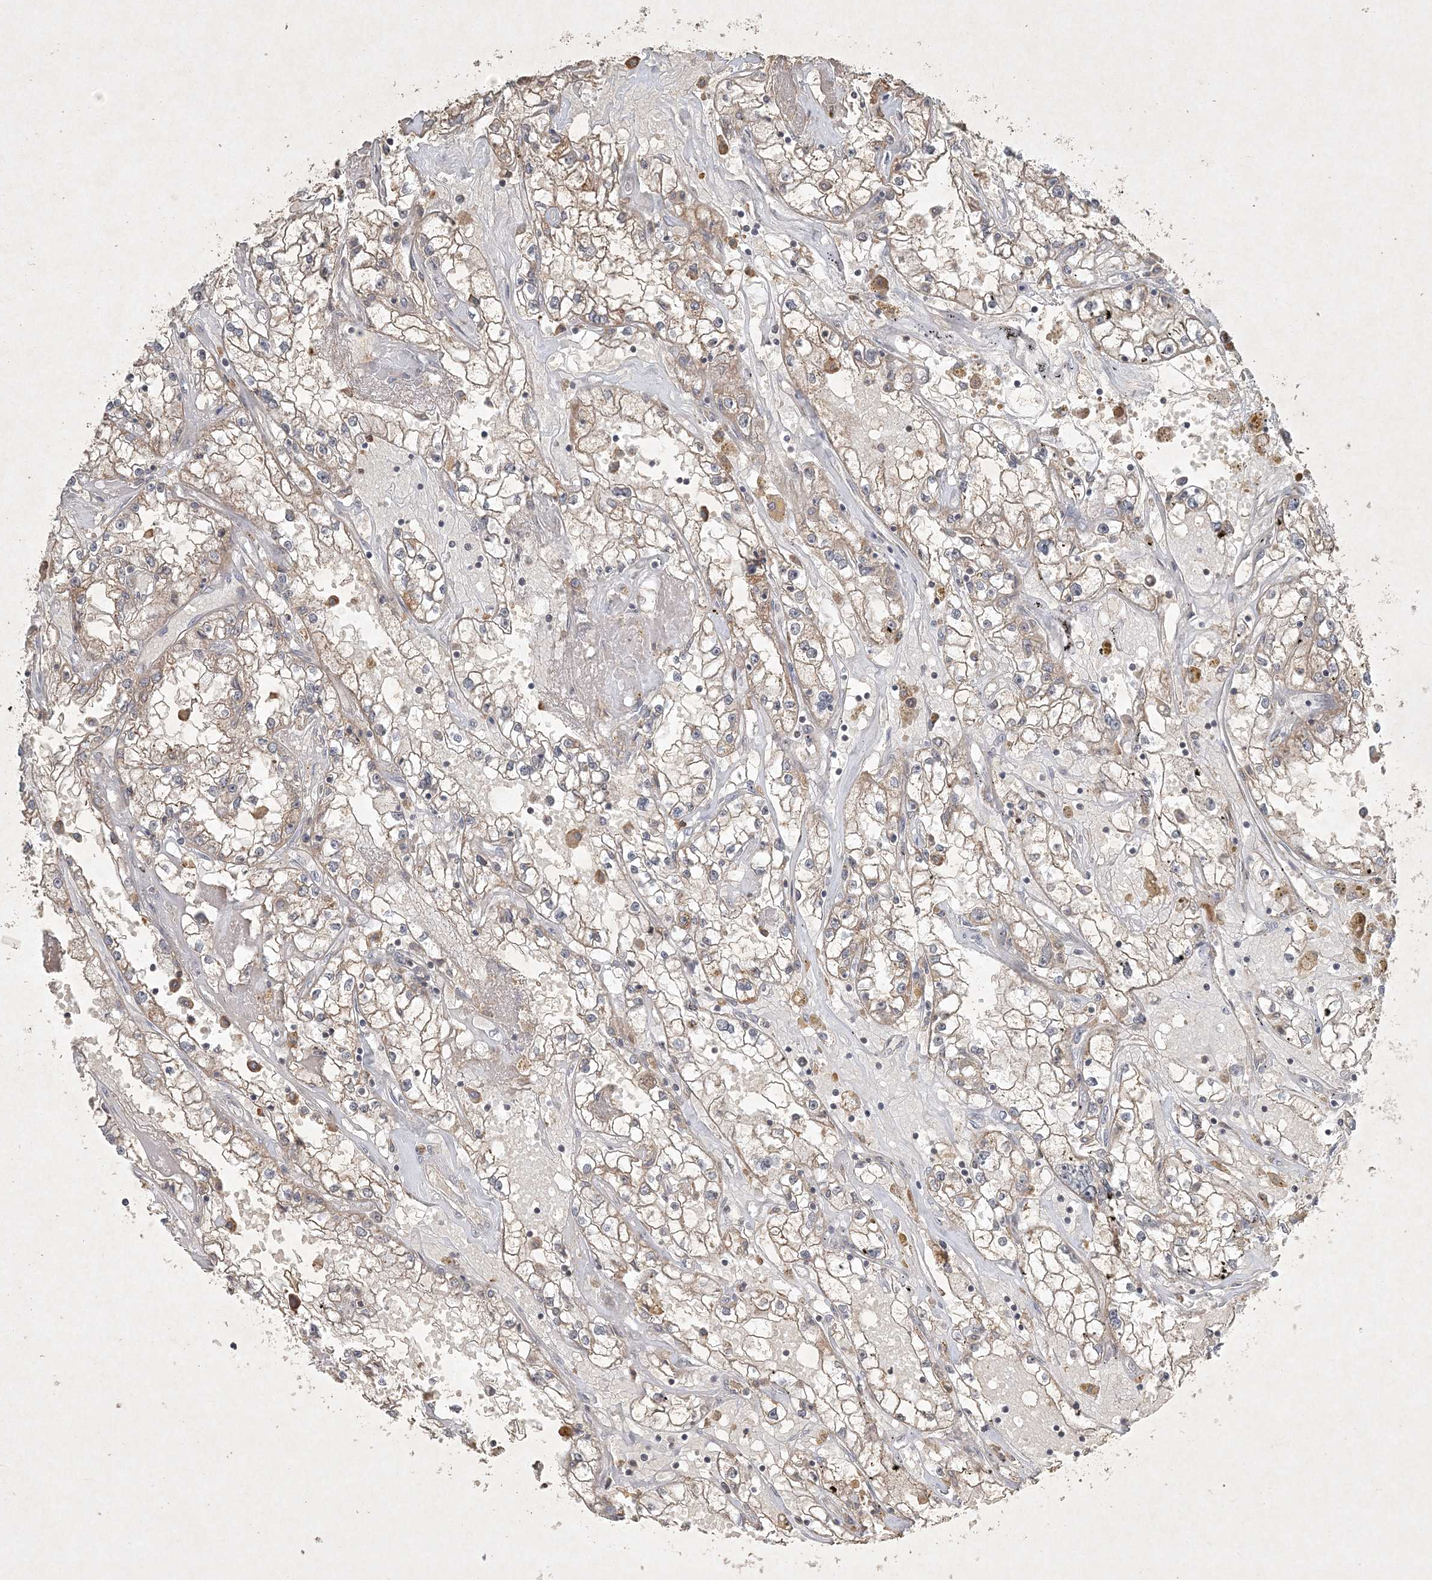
{"staining": {"intensity": "moderate", "quantity": "<25%", "location": "cytoplasmic/membranous"}, "tissue": "renal cancer", "cell_type": "Tumor cells", "image_type": "cancer", "snomed": [{"axis": "morphology", "description": "Adenocarcinoma, NOS"}, {"axis": "topography", "description": "Kidney"}], "caption": "Immunohistochemical staining of human adenocarcinoma (renal) exhibits low levels of moderate cytoplasmic/membranous expression in about <25% of tumor cells. Nuclei are stained in blue.", "gene": "TNFAIP6", "patient": {"sex": "male", "age": 56}}